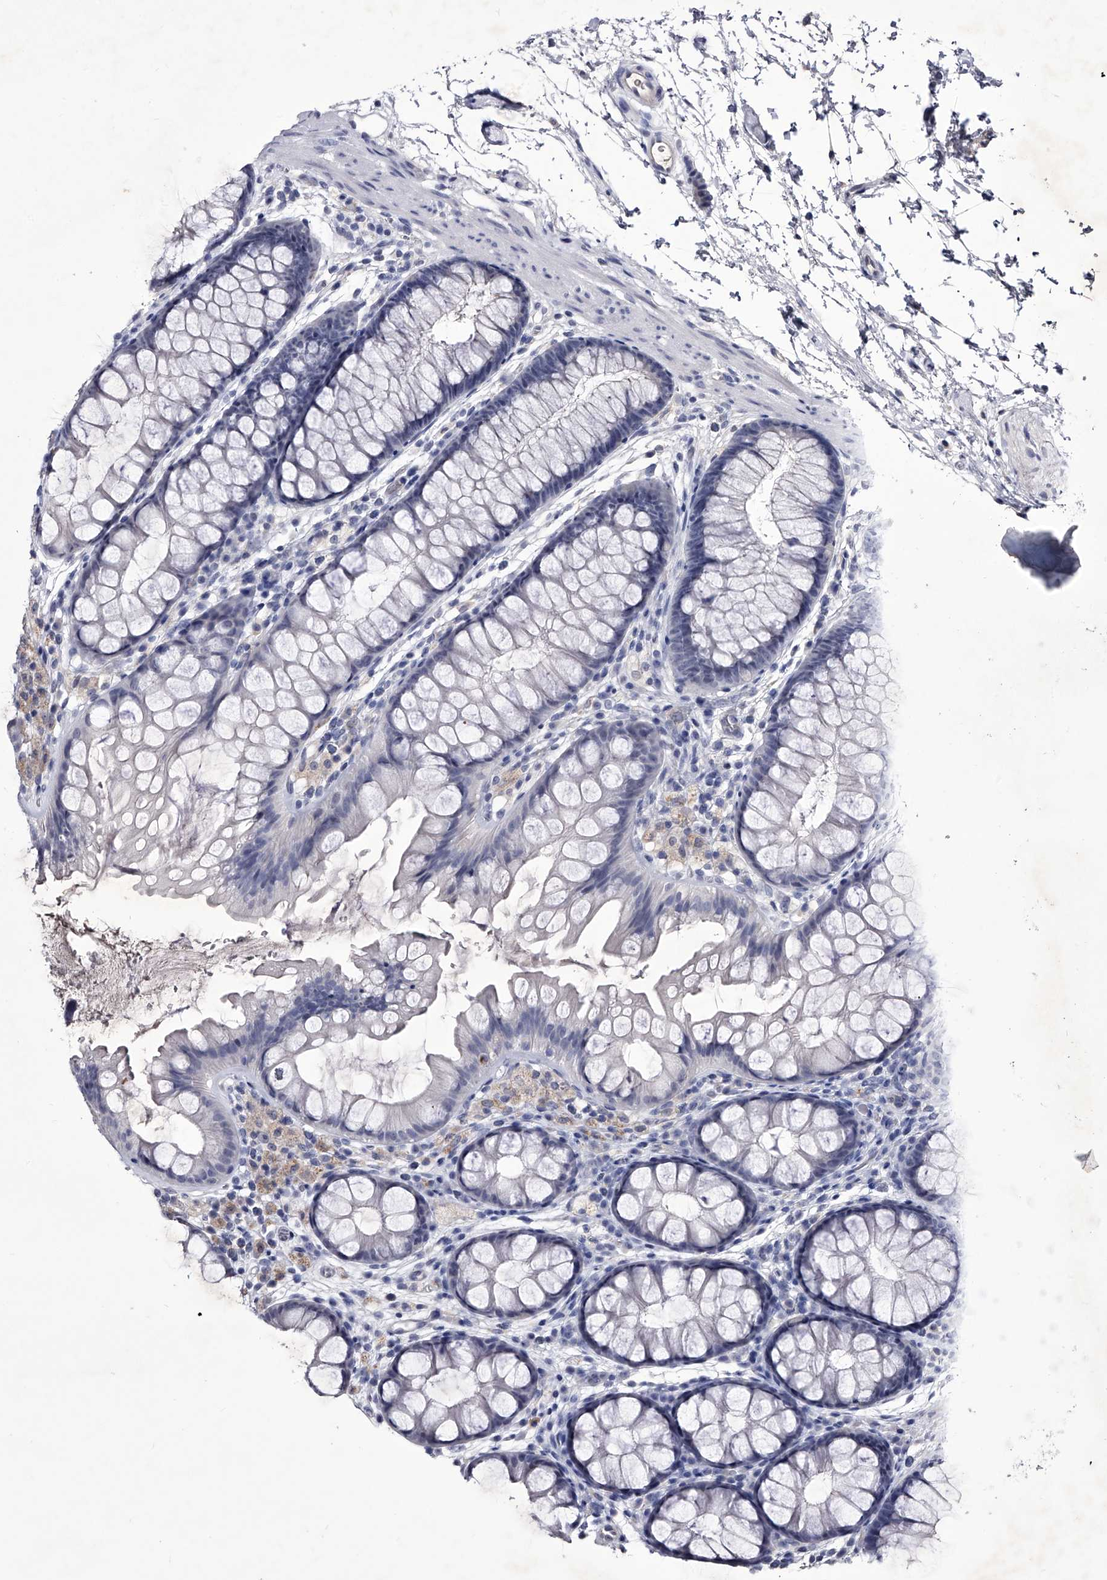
{"staining": {"intensity": "negative", "quantity": "none", "location": "none"}, "tissue": "colon", "cell_type": "Endothelial cells", "image_type": "normal", "snomed": [{"axis": "morphology", "description": "Normal tissue, NOS"}, {"axis": "topography", "description": "Colon"}], "caption": "The image exhibits no staining of endothelial cells in normal colon. (DAB immunohistochemistry visualized using brightfield microscopy, high magnification).", "gene": "CRISP2", "patient": {"sex": "female", "age": 62}}